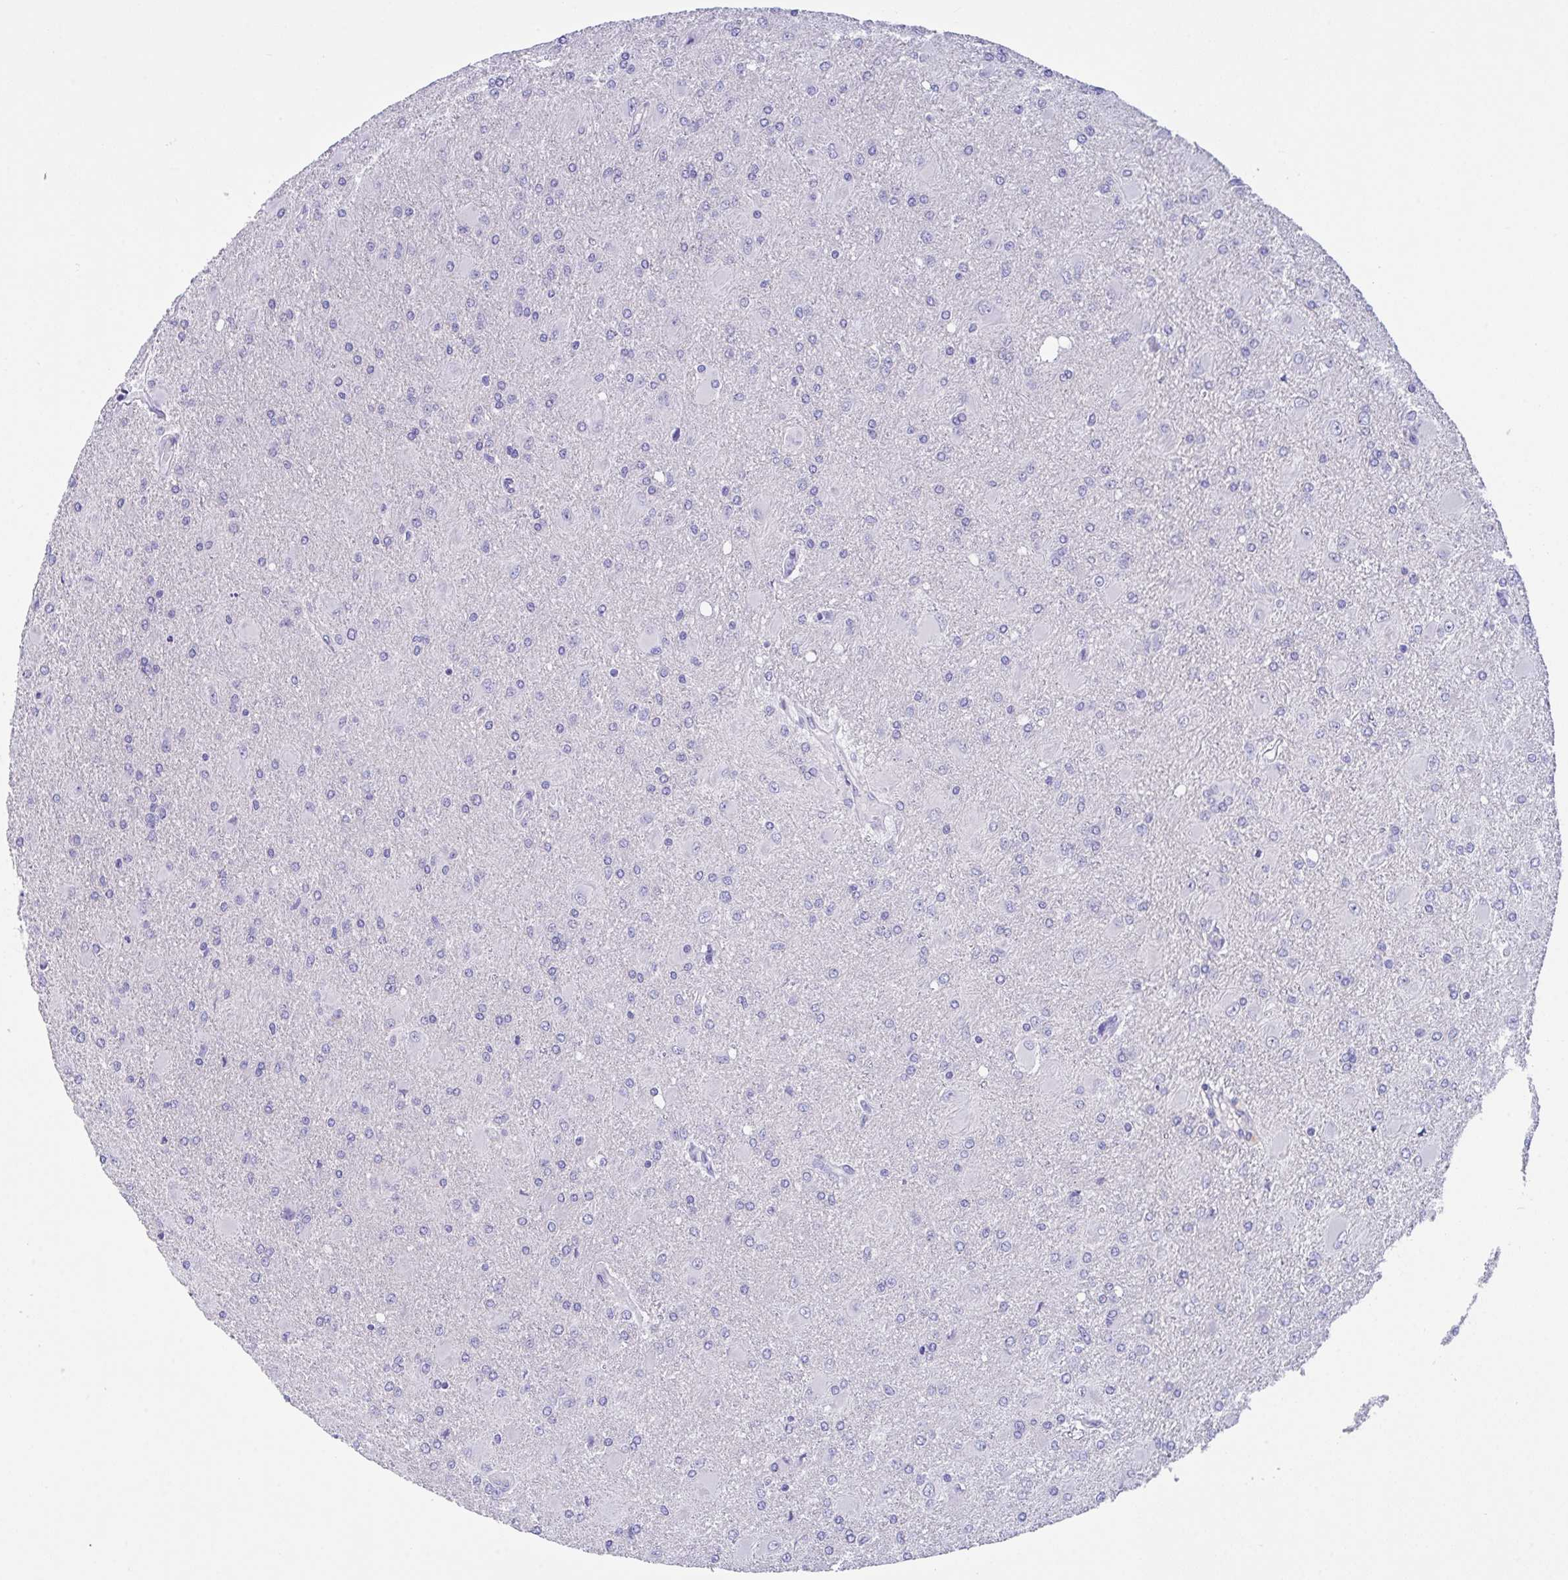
{"staining": {"intensity": "negative", "quantity": "none", "location": "none"}, "tissue": "glioma", "cell_type": "Tumor cells", "image_type": "cancer", "snomed": [{"axis": "morphology", "description": "Glioma, malignant, High grade"}, {"axis": "topography", "description": "Brain"}], "caption": "An immunohistochemistry (IHC) histopathology image of malignant glioma (high-grade) is shown. There is no staining in tumor cells of malignant glioma (high-grade).", "gene": "FBXL20", "patient": {"sex": "male", "age": 67}}